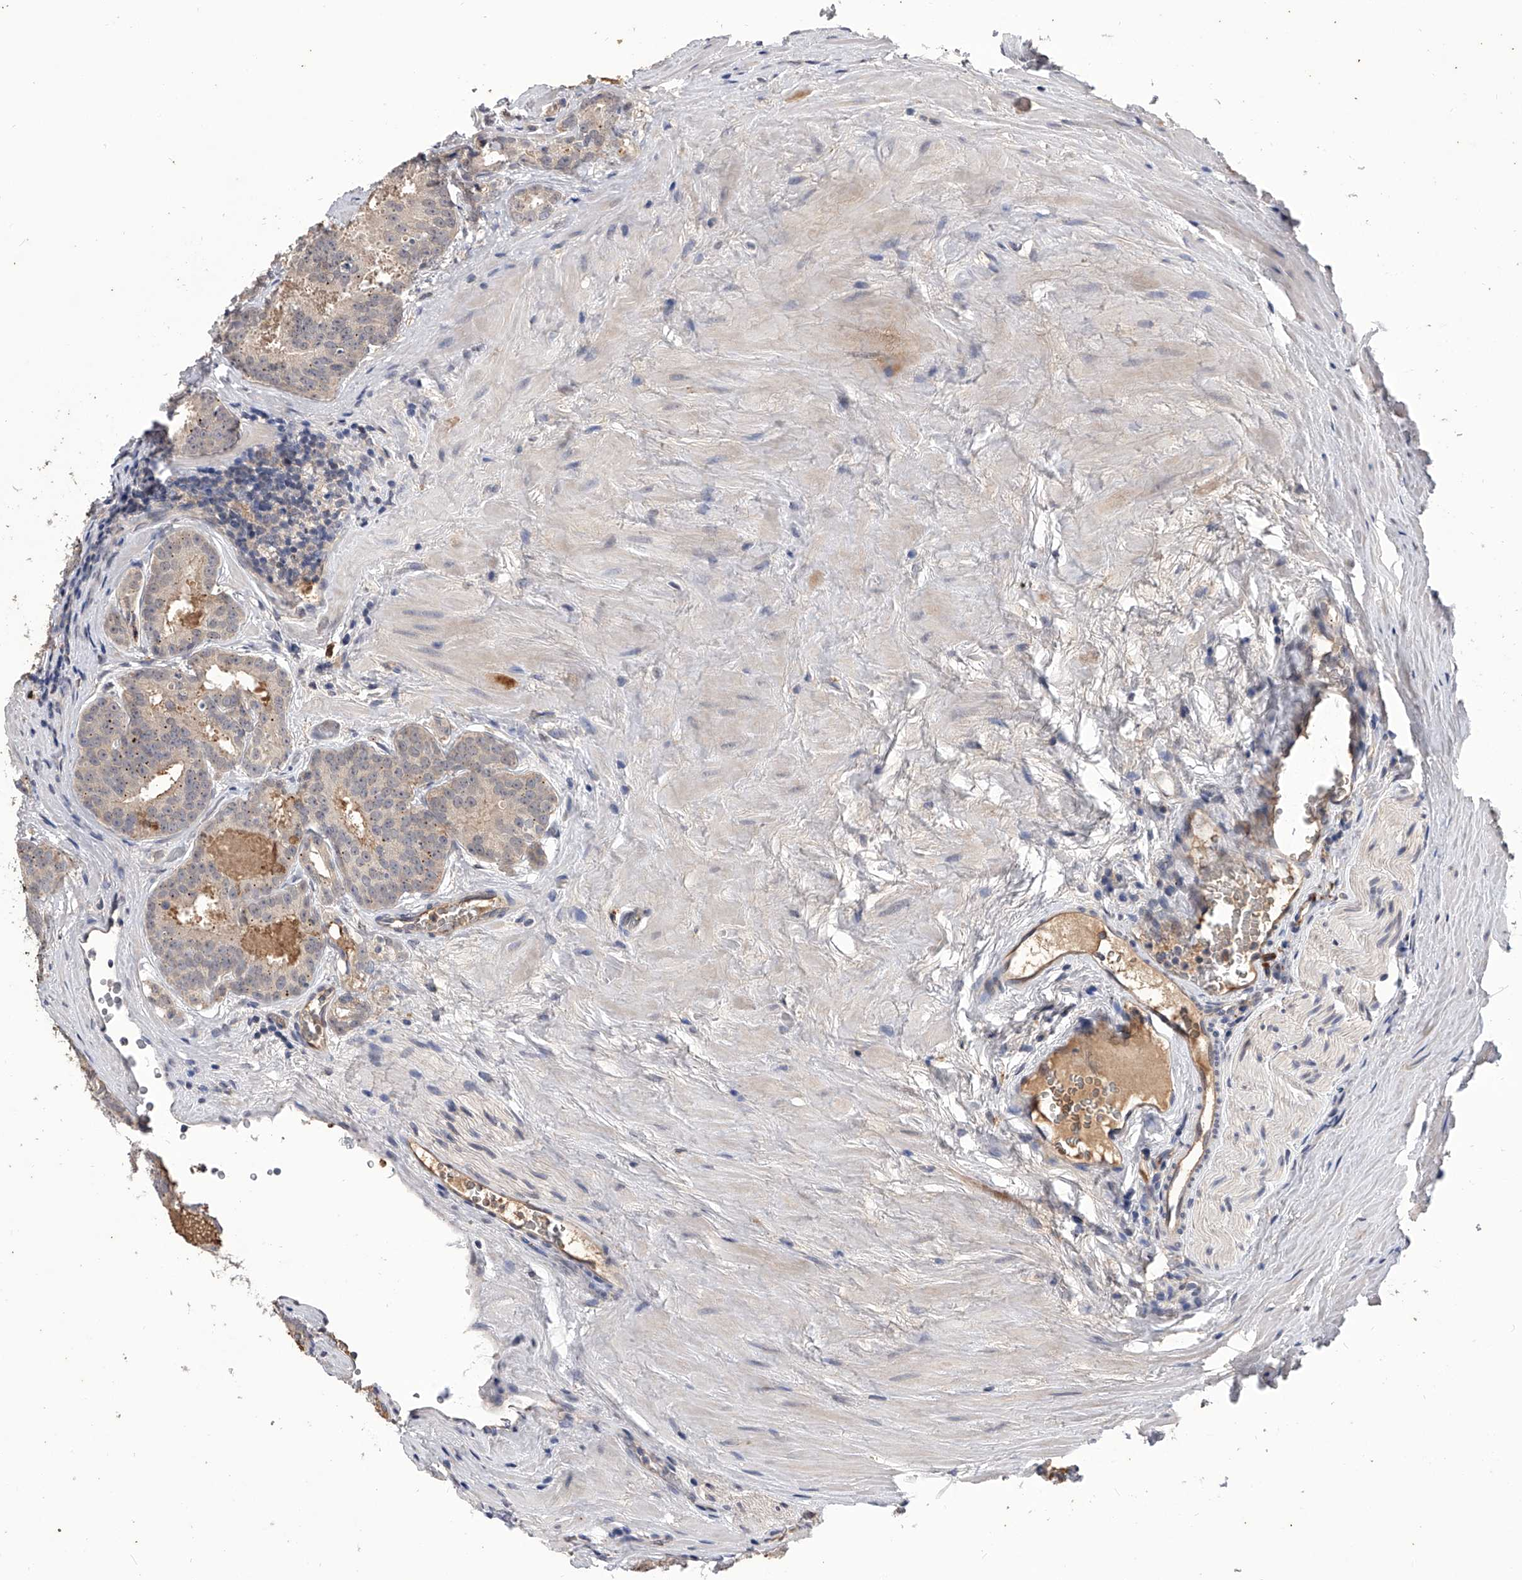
{"staining": {"intensity": "negative", "quantity": "none", "location": "none"}, "tissue": "prostate cancer", "cell_type": "Tumor cells", "image_type": "cancer", "snomed": [{"axis": "morphology", "description": "Adenocarcinoma, High grade"}, {"axis": "topography", "description": "Prostate"}], "caption": "Photomicrograph shows no significant protein positivity in tumor cells of adenocarcinoma (high-grade) (prostate).", "gene": "CFAP410", "patient": {"sex": "male", "age": 57}}